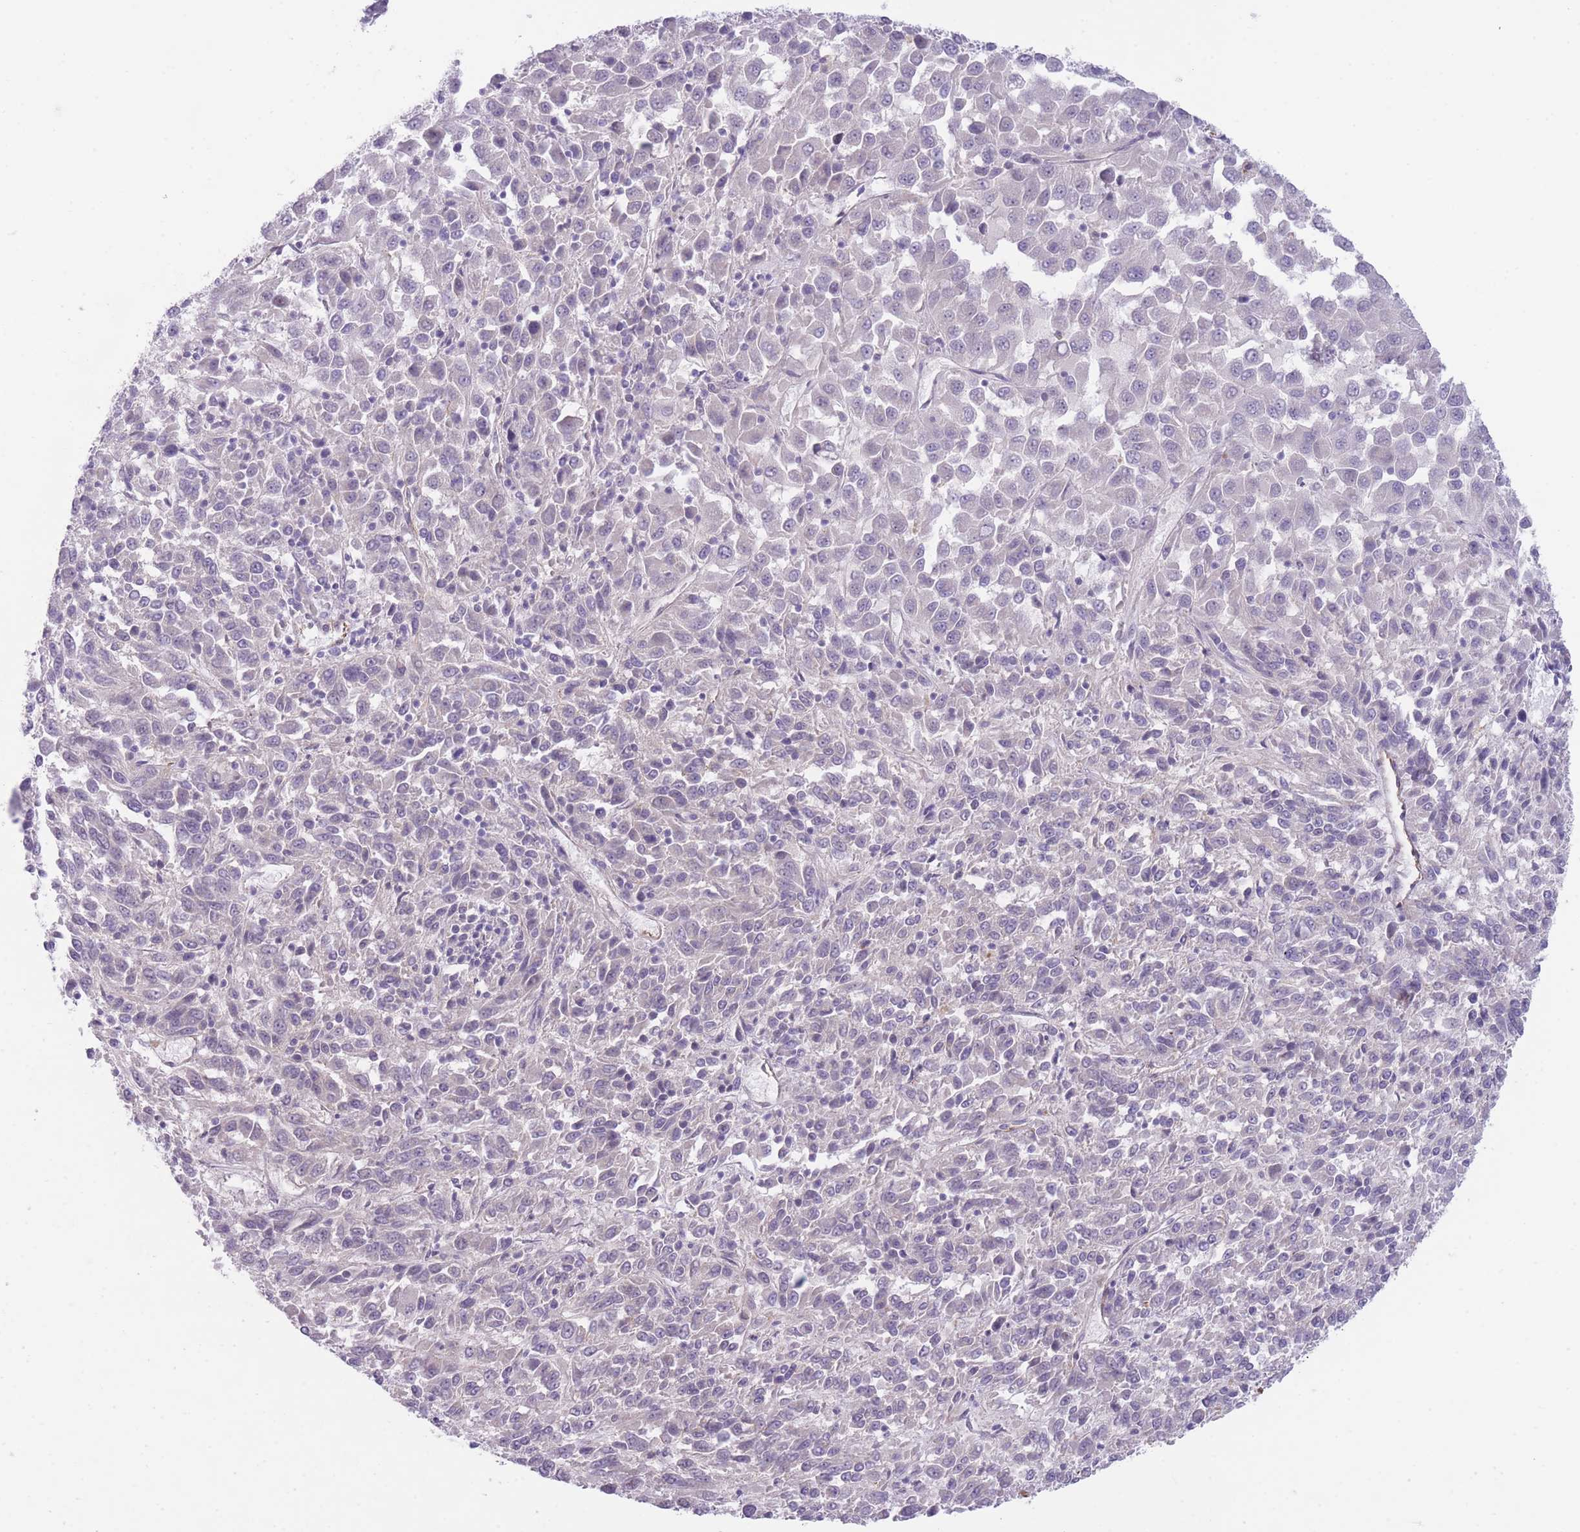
{"staining": {"intensity": "negative", "quantity": "none", "location": "none"}, "tissue": "melanoma", "cell_type": "Tumor cells", "image_type": "cancer", "snomed": [{"axis": "morphology", "description": "Malignant melanoma, Metastatic site"}, {"axis": "topography", "description": "Lung"}], "caption": "Protein analysis of melanoma exhibits no significant expression in tumor cells.", "gene": "QTRT1", "patient": {"sex": "male", "age": 64}}